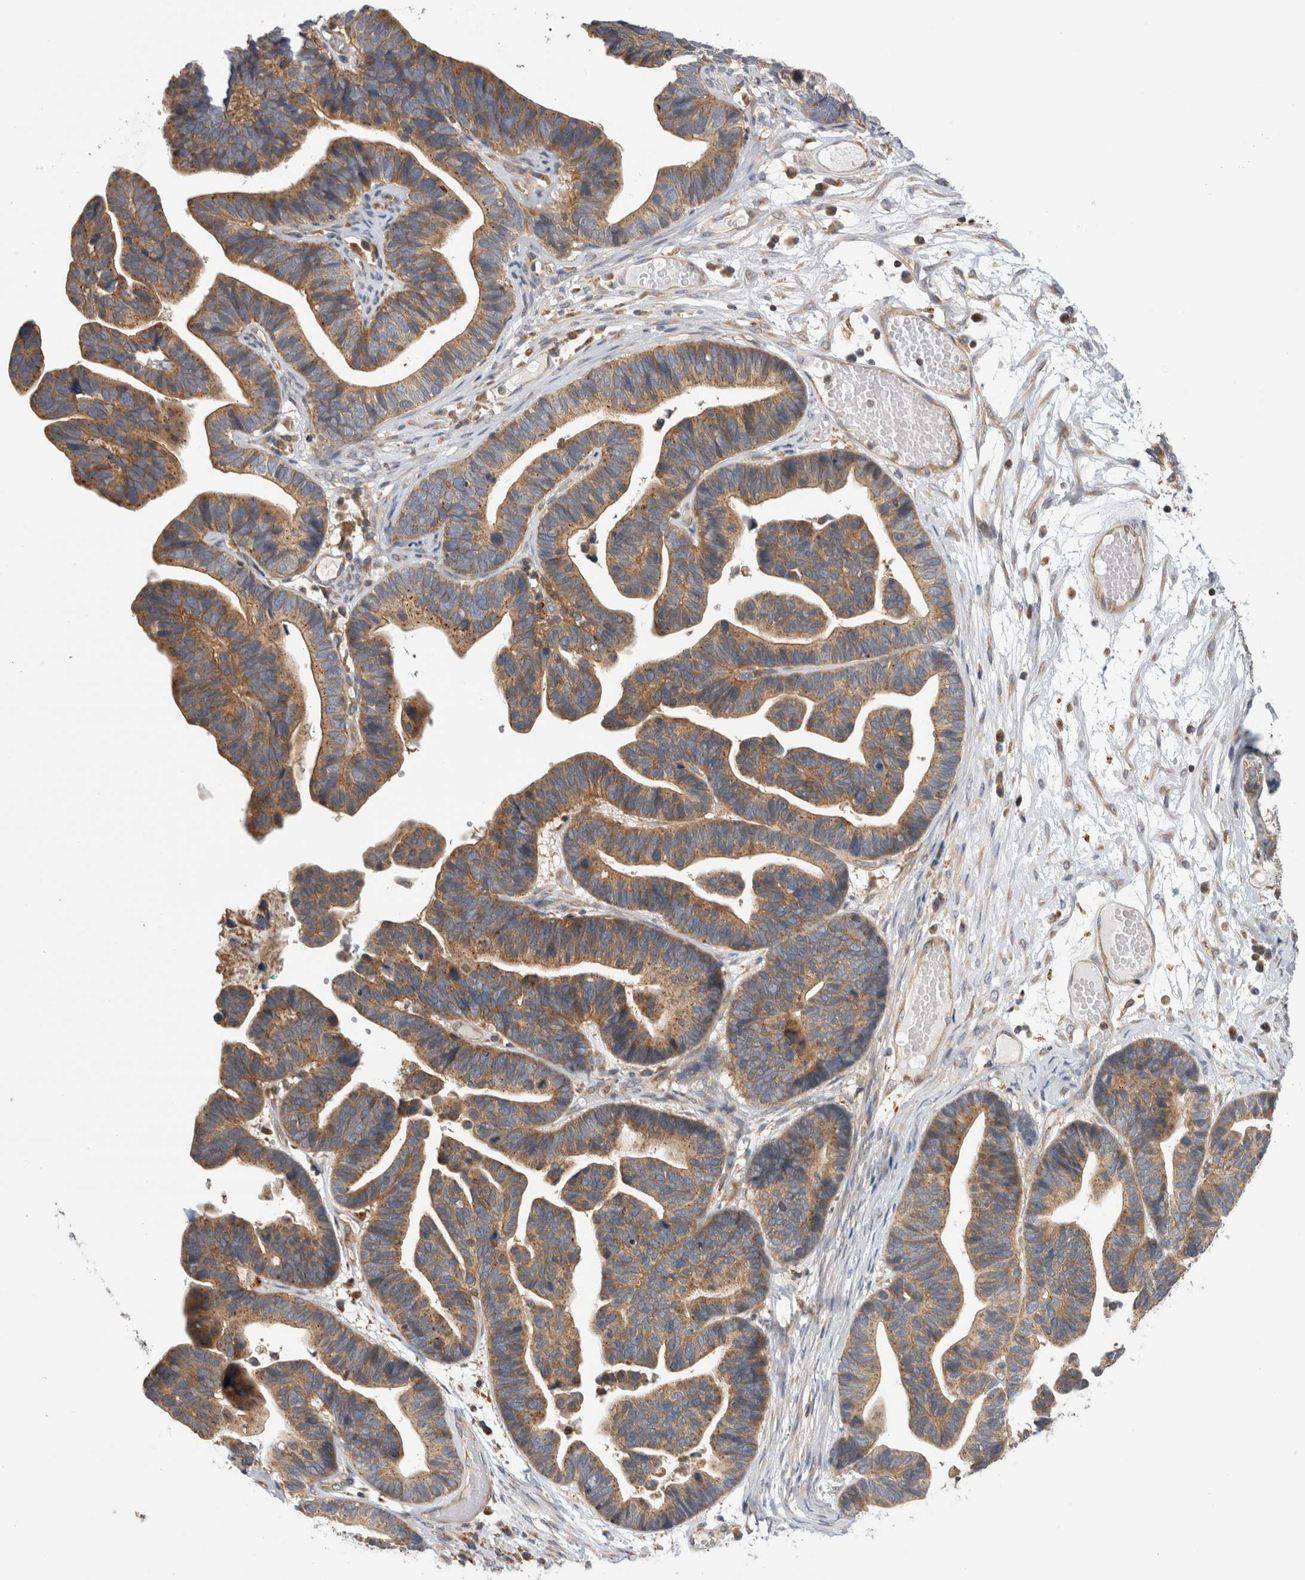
{"staining": {"intensity": "moderate", "quantity": ">75%", "location": "cytoplasmic/membranous"}, "tissue": "ovarian cancer", "cell_type": "Tumor cells", "image_type": "cancer", "snomed": [{"axis": "morphology", "description": "Cystadenocarcinoma, serous, NOS"}, {"axis": "topography", "description": "Ovary"}], "caption": "Ovarian cancer stained with a brown dye demonstrates moderate cytoplasmic/membranous positive positivity in approximately >75% of tumor cells.", "gene": "GRIK2", "patient": {"sex": "female", "age": 56}}